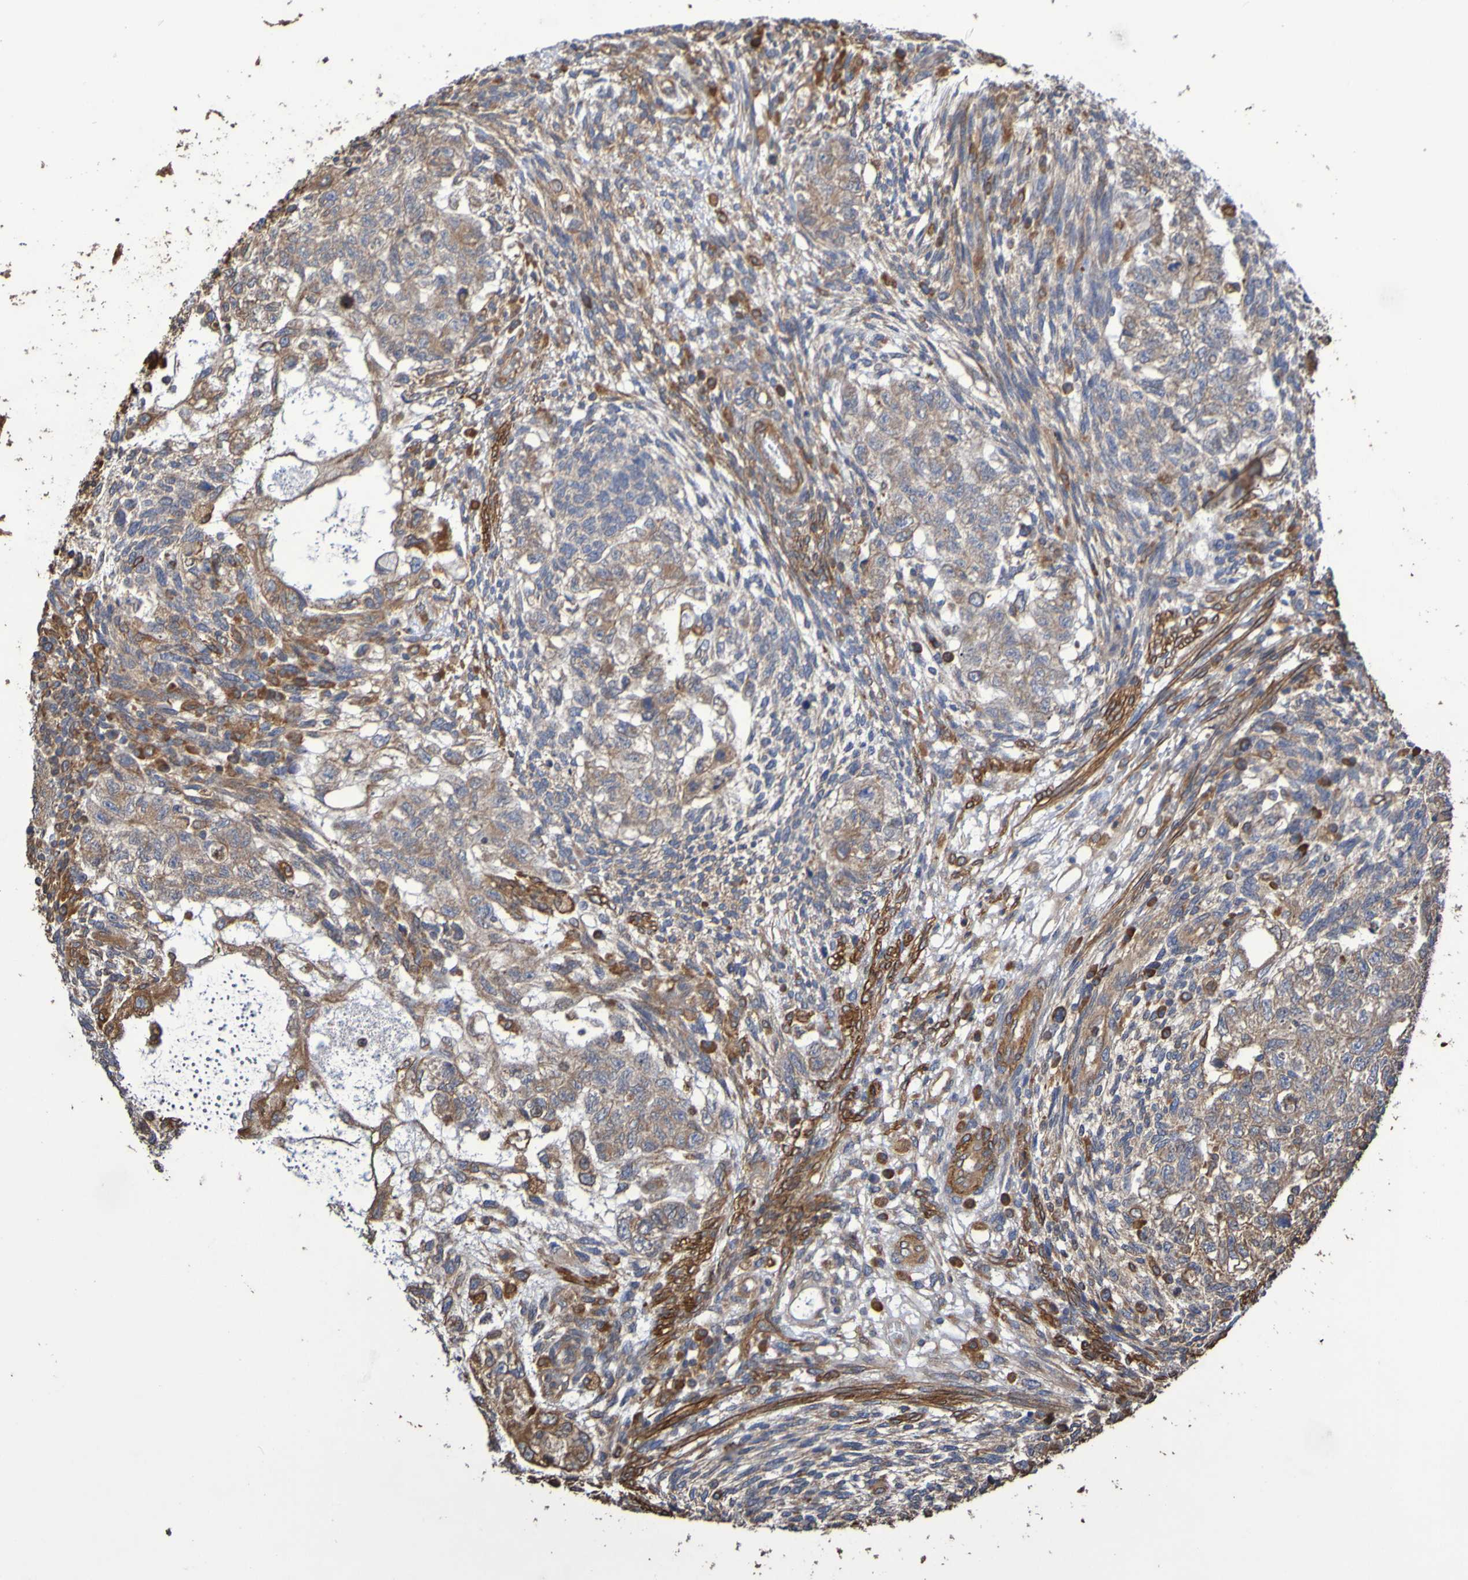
{"staining": {"intensity": "weak", "quantity": ">75%", "location": "cytoplasmic/membranous"}, "tissue": "testis cancer", "cell_type": "Tumor cells", "image_type": "cancer", "snomed": [{"axis": "morphology", "description": "Normal tissue, NOS"}, {"axis": "morphology", "description": "Carcinoma, Embryonal, NOS"}, {"axis": "topography", "description": "Testis"}], "caption": "Immunohistochemical staining of human testis cancer (embryonal carcinoma) exhibits weak cytoplasmic/membranous protein positivity in approximately >75% of tumor cells.", "gene": "RAB11A", "patient": {"sex": "male", "age": 36}}